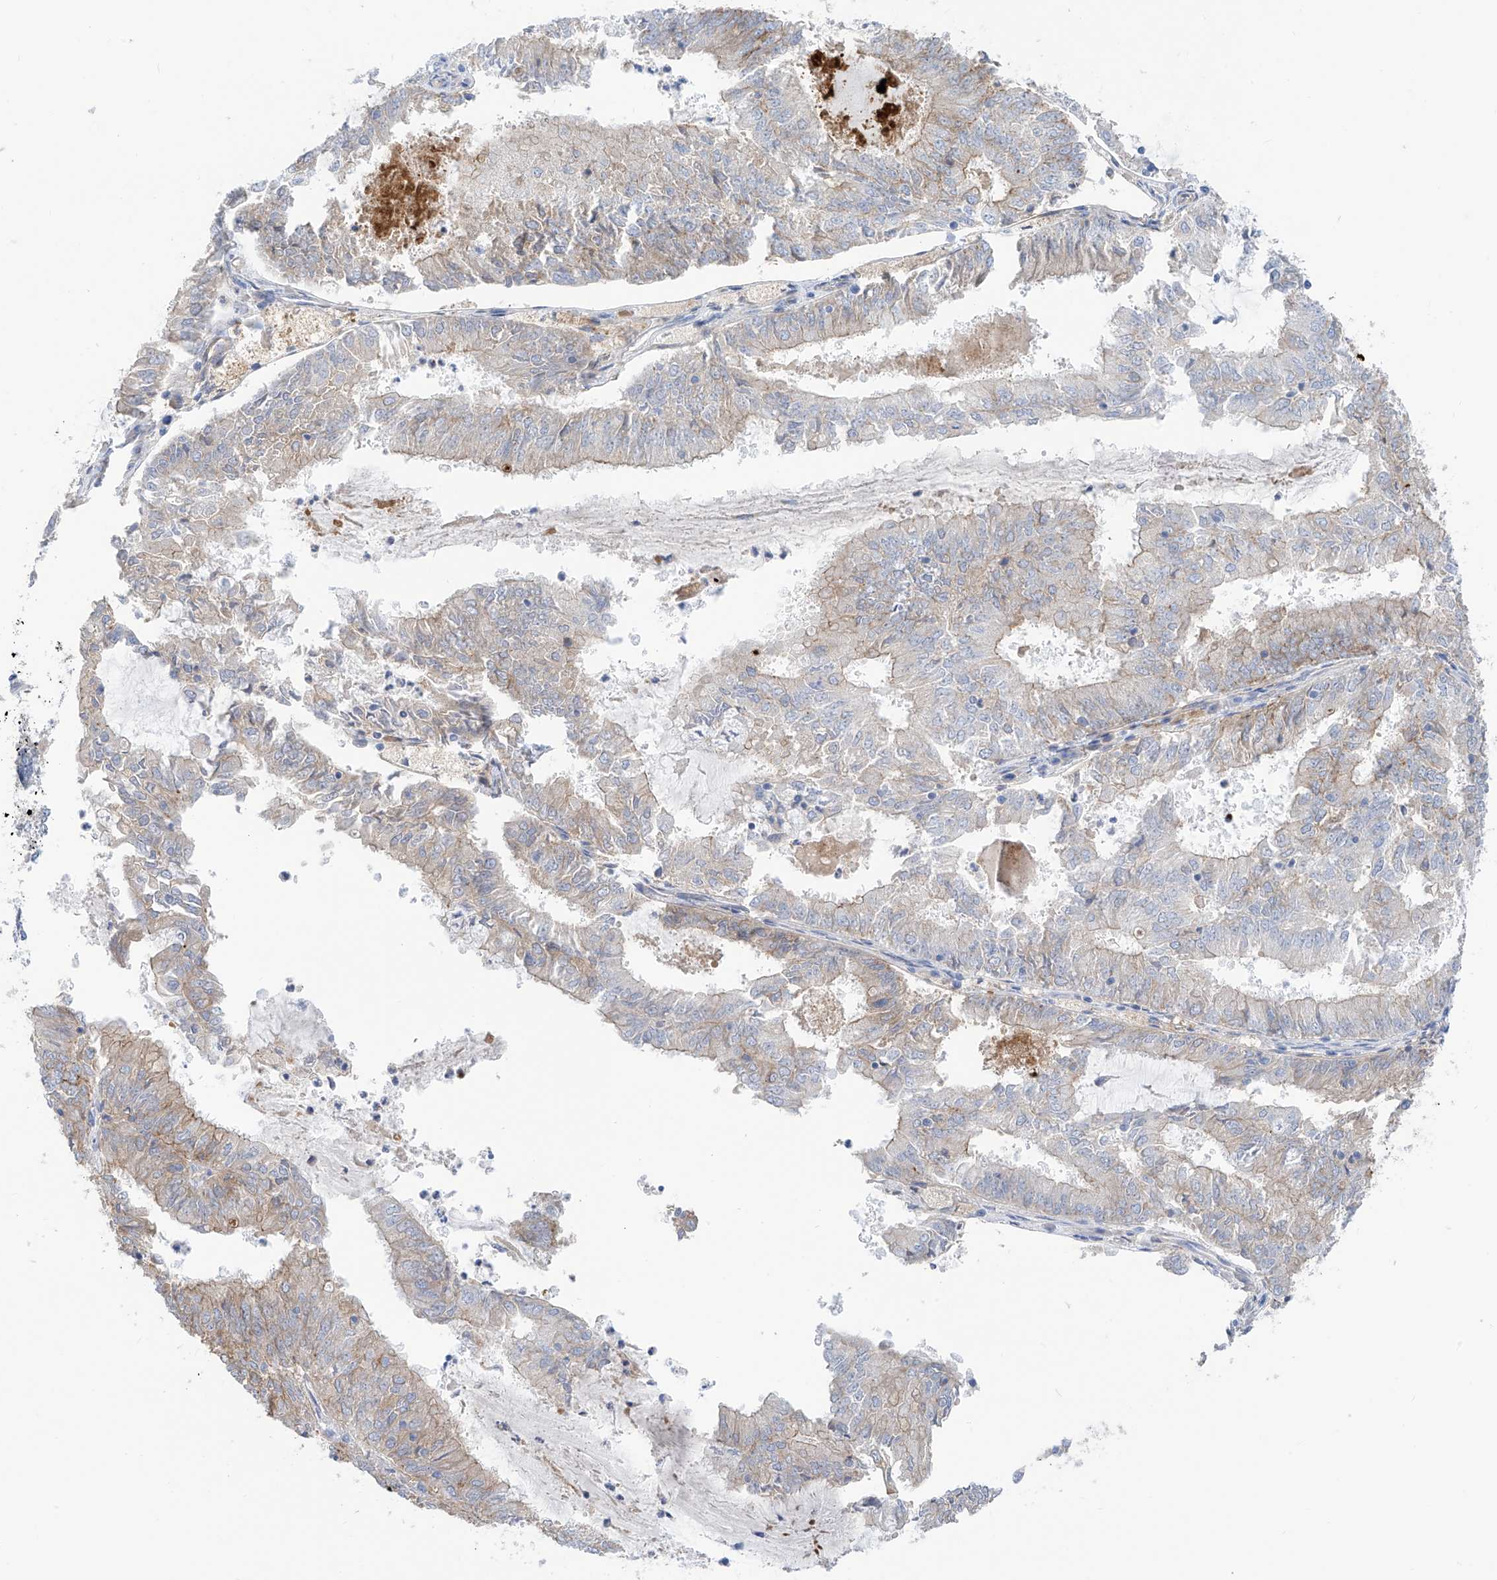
{"staining": {"intensity": "moderate", "quantity": "<25%", "location": "cytoplasmic/membranous"}, "tissue": "endometrial cancer", "cell_type": "Tumor cells", "image_type": "cancer", "snomed": [{"axis": "morphology", "description": "Adenocarcinoma, NOS"}, {"axis": "topography", "description": "Endometrium"}], "caption": "Protein analysis of endometrial cancer tissue reveals moderate cytoplasmic/membranous positivity in about <25% of tumor cells. (DAB (3,3'-diaminobenzidine) IHC with brightfield microscopy, high magnification).", "gene": "ITGA9", "patient": {"sex": "female", "age": 57}}